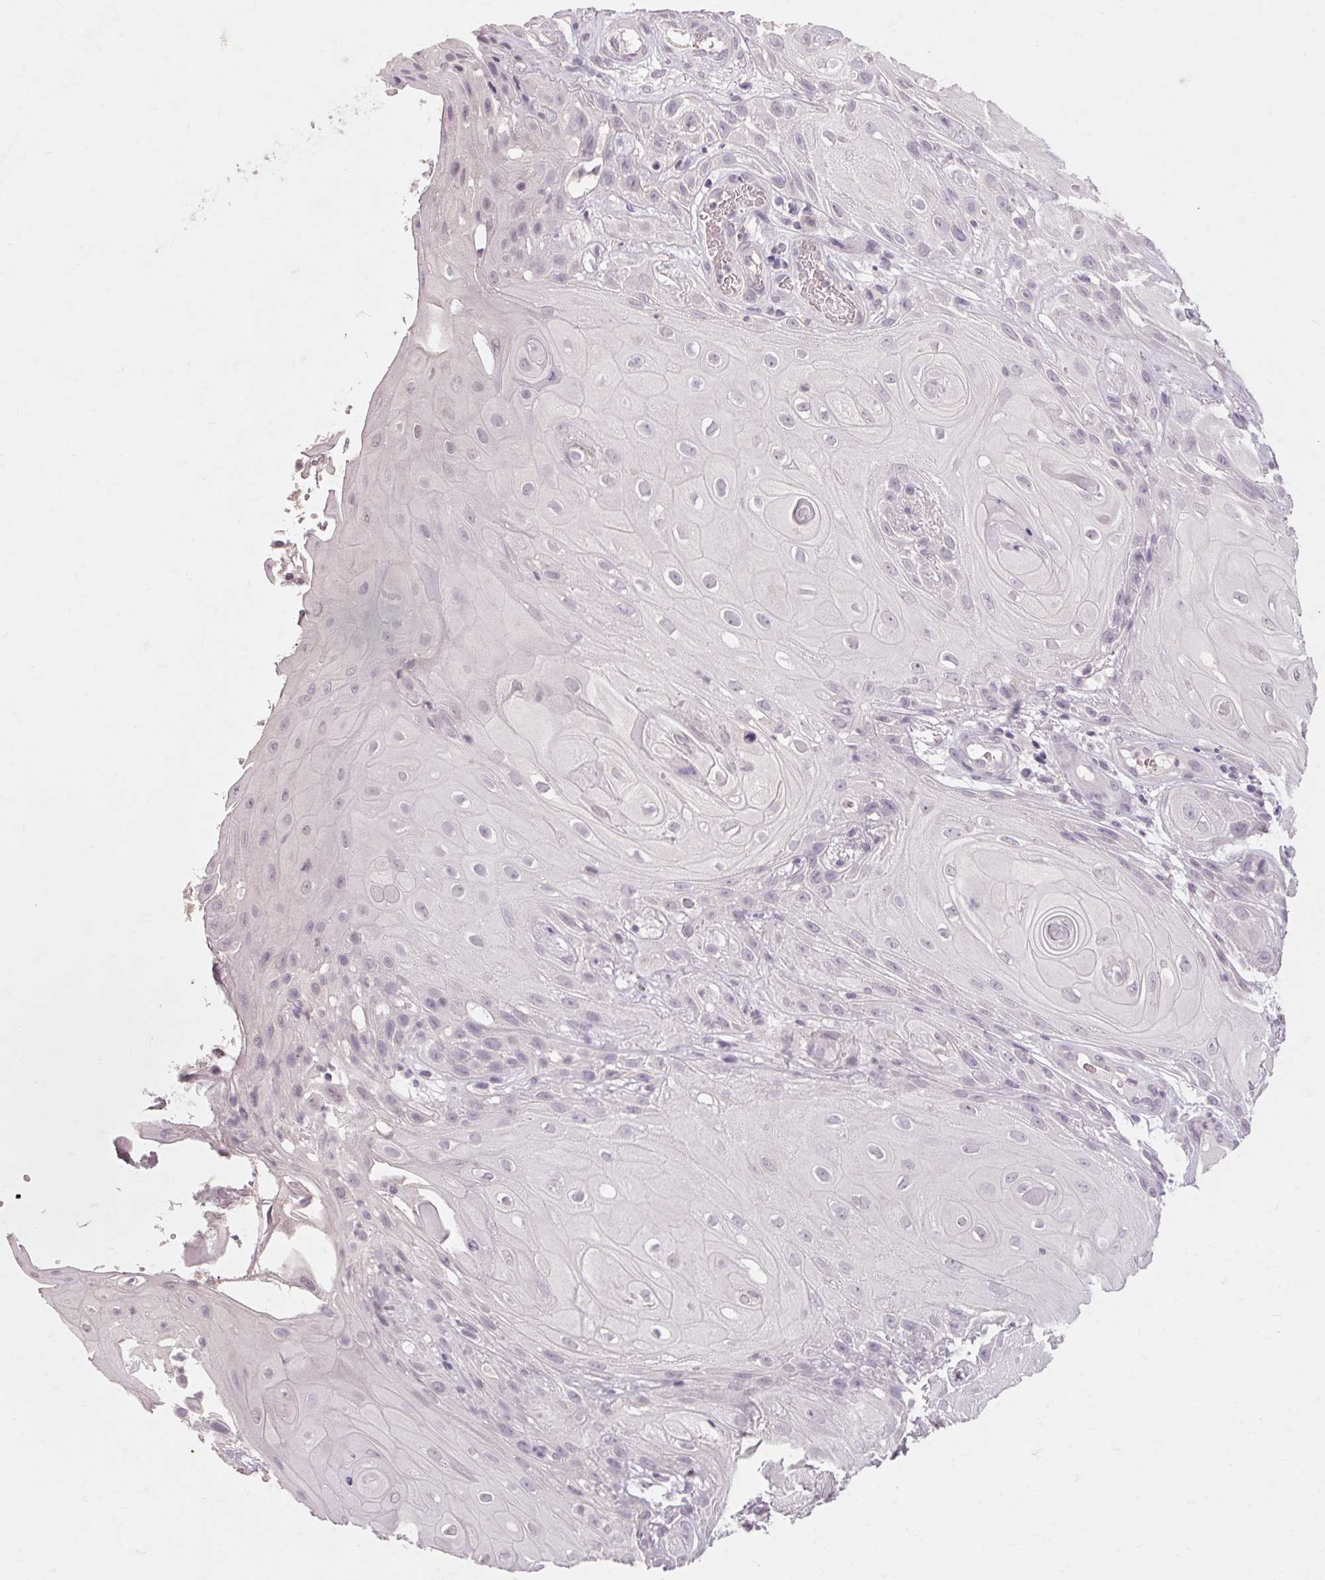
{"staining": {"intensity": "negative", "quantity": "none", "location": "none"}, "tissue": "skin cancer", "cell_type": "Tumor cells", "image_type": "cancer", "snomed": [{"axis": "morphology", "description": "Squamous cell carcinoma, NOS"}, {"axis": "topography", "description": "Skin"}], "caption": "High power microscopy photomicrograph of an immunohistochemistry (IHC) histopathology image of skin cancer (squamous cell carcinoma), revealing no significant positivity in tumor cells.", "gene": "POMC", "patient": {"sex": "male", "age": 62}}